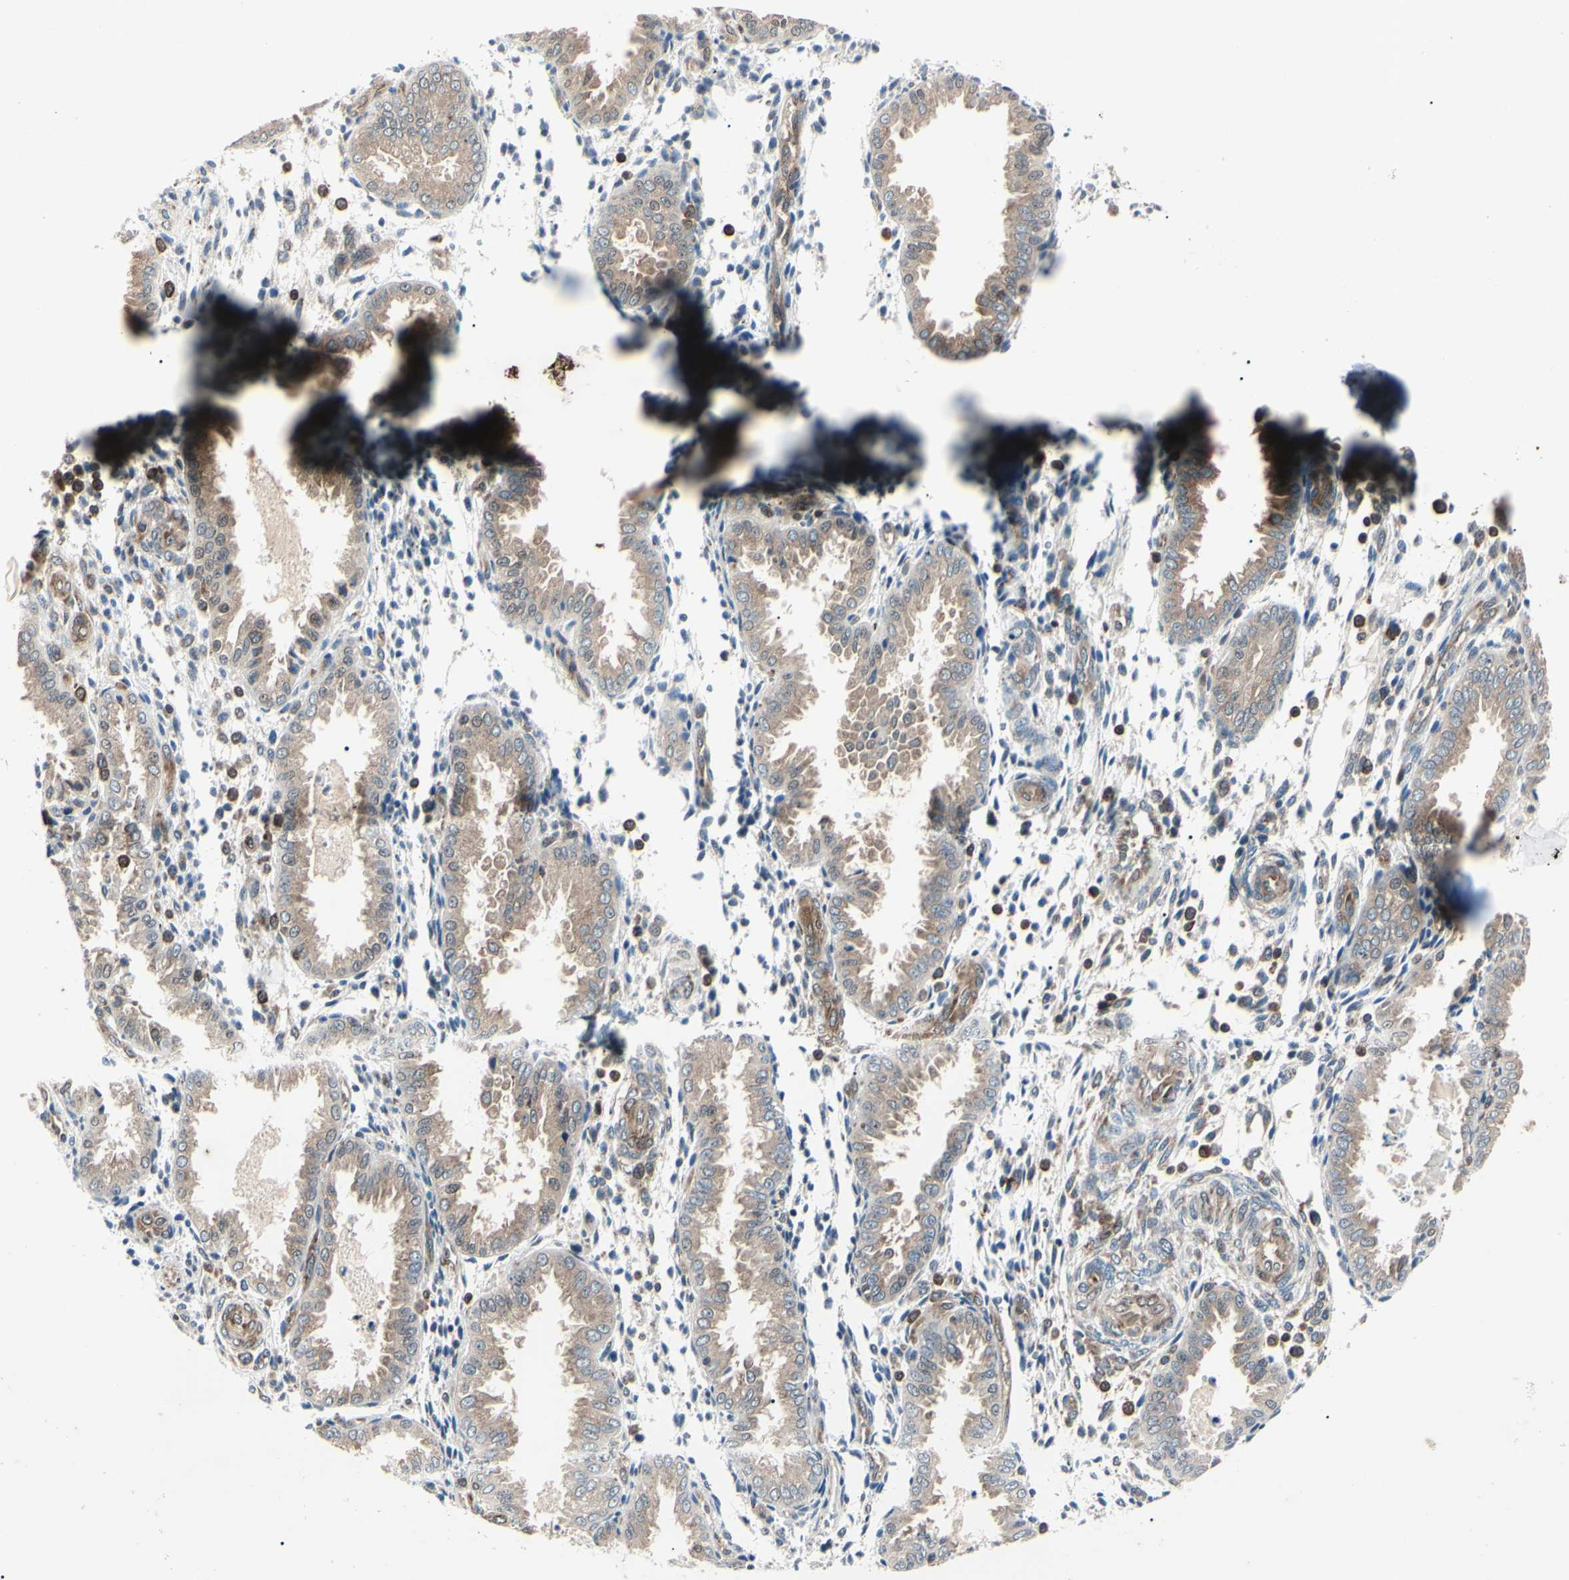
{"staining": {"intensity": "moderate", "quantity": "<25%", "location": "cytoplasmic/membranous,nuclear"}, "tissue": "endometrium", "cell_type": "Cells in endometrial stroma", "image_type": "normal", "snomed": [{"axis": "morphology", "description": "Normal tissue, NOS"}, {"axis": "topography", "description": "Endometrium"}], "caption": "Moderate cytoplasmic/membranous,nuclear protein expression is seen in about <25% of cells in endometrial stroma in endometrium. (brown staining indicates protein expression, while blue staining denotes nuclei).", "gene": "MAPRE1", "patient": {"sex": "female", "age": 33}}